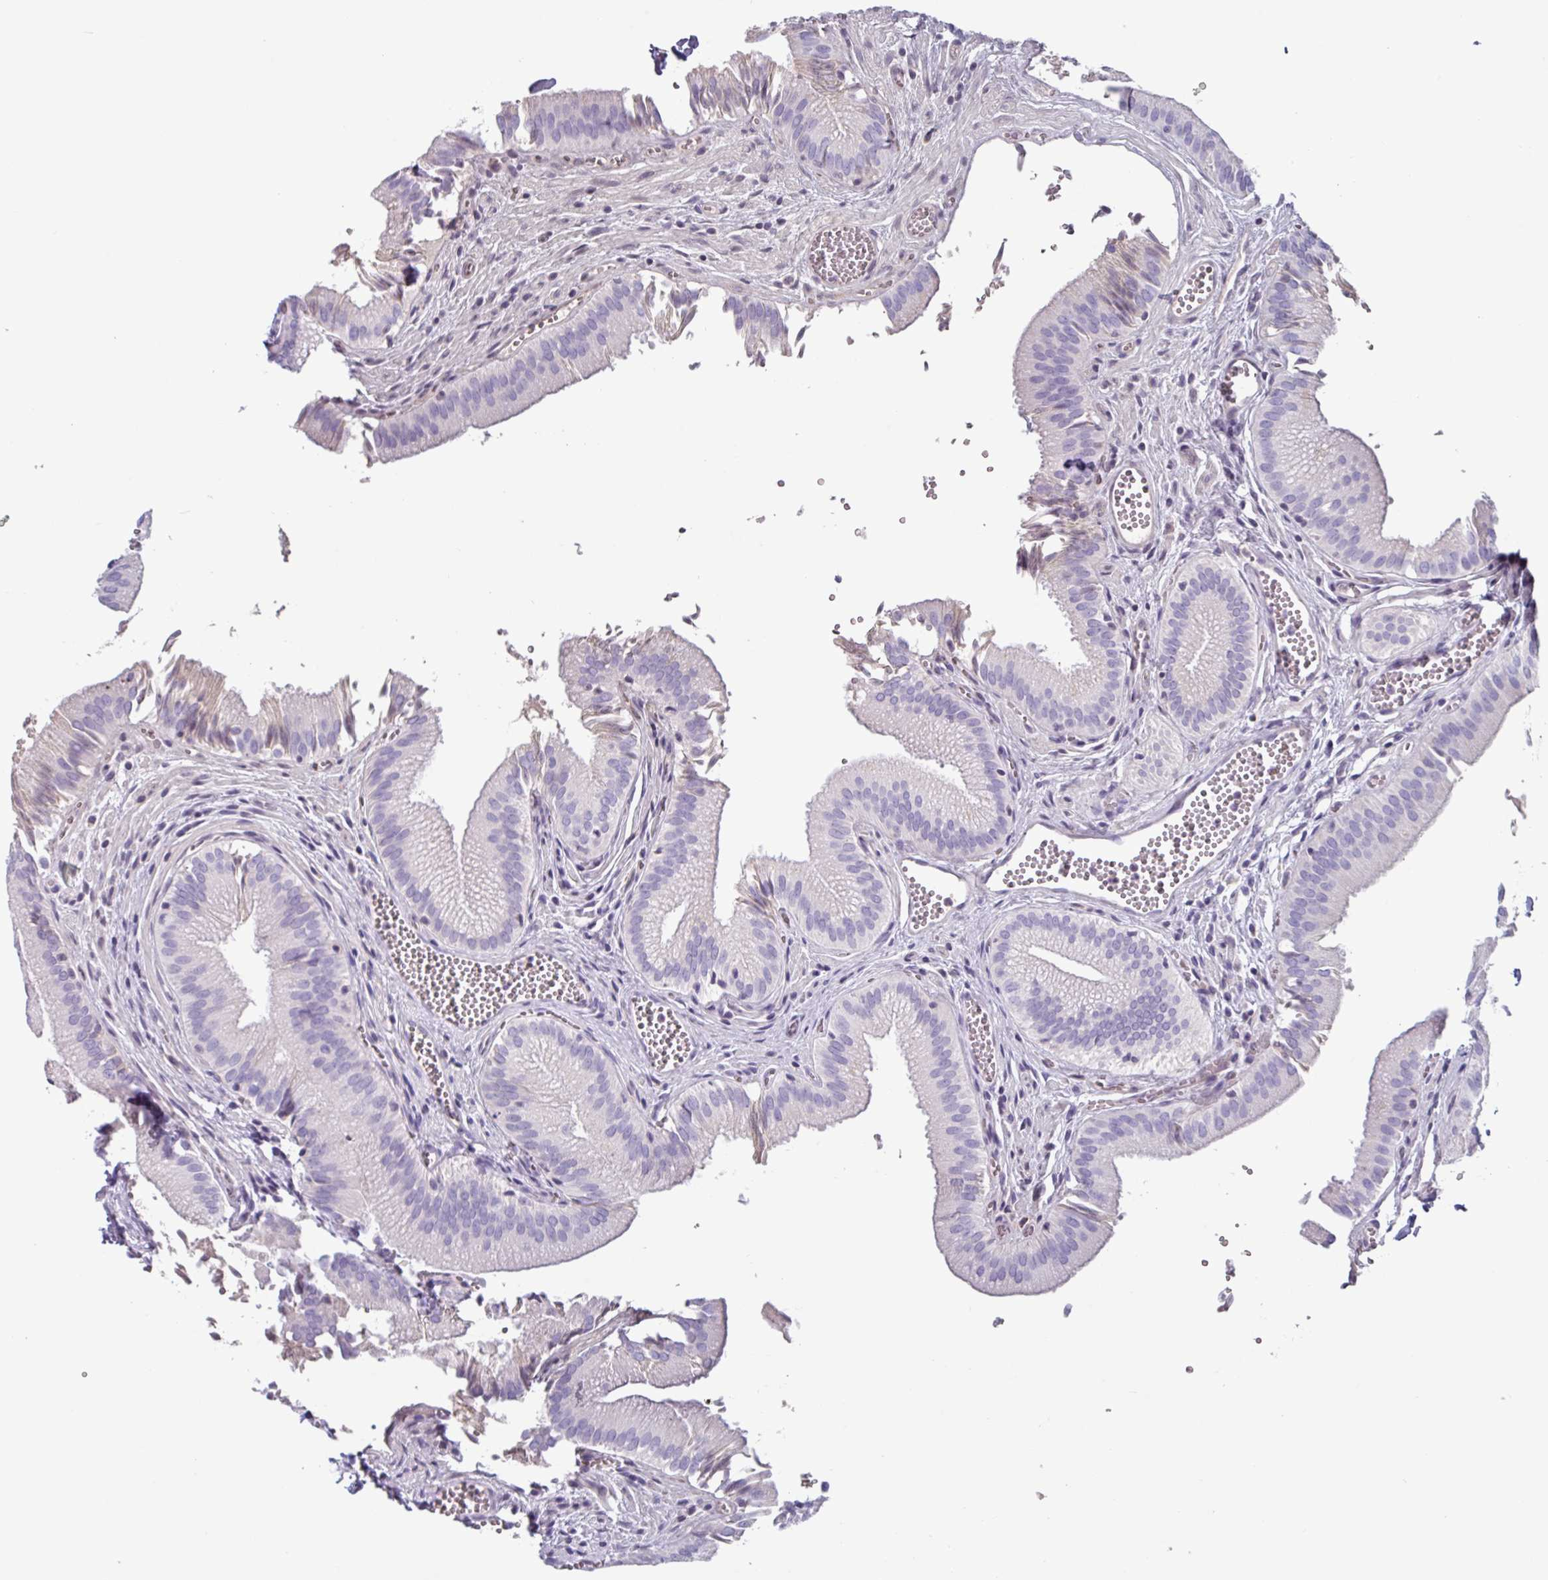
{"staining": {"intensity": "negative", "quantity": "none", "location": "none"}, "tissue": "gallbladder", "cell_type": "Glandular cells", "image_type": "normal", "snomed": [{"axis": "morphology", "description": "Normal tissue, NOS"}, {"axis": "topography", "description": "Gallbladder"}, {"axis": "topography", "description": "Peripheral nerve tissue"}], "caption": "Human gallbladder stained for a protein using immunohistochemistry displays no positivity in glandular cells.", "gene": "OR2T10", "patient": {"sex": "male", "age": 17}}